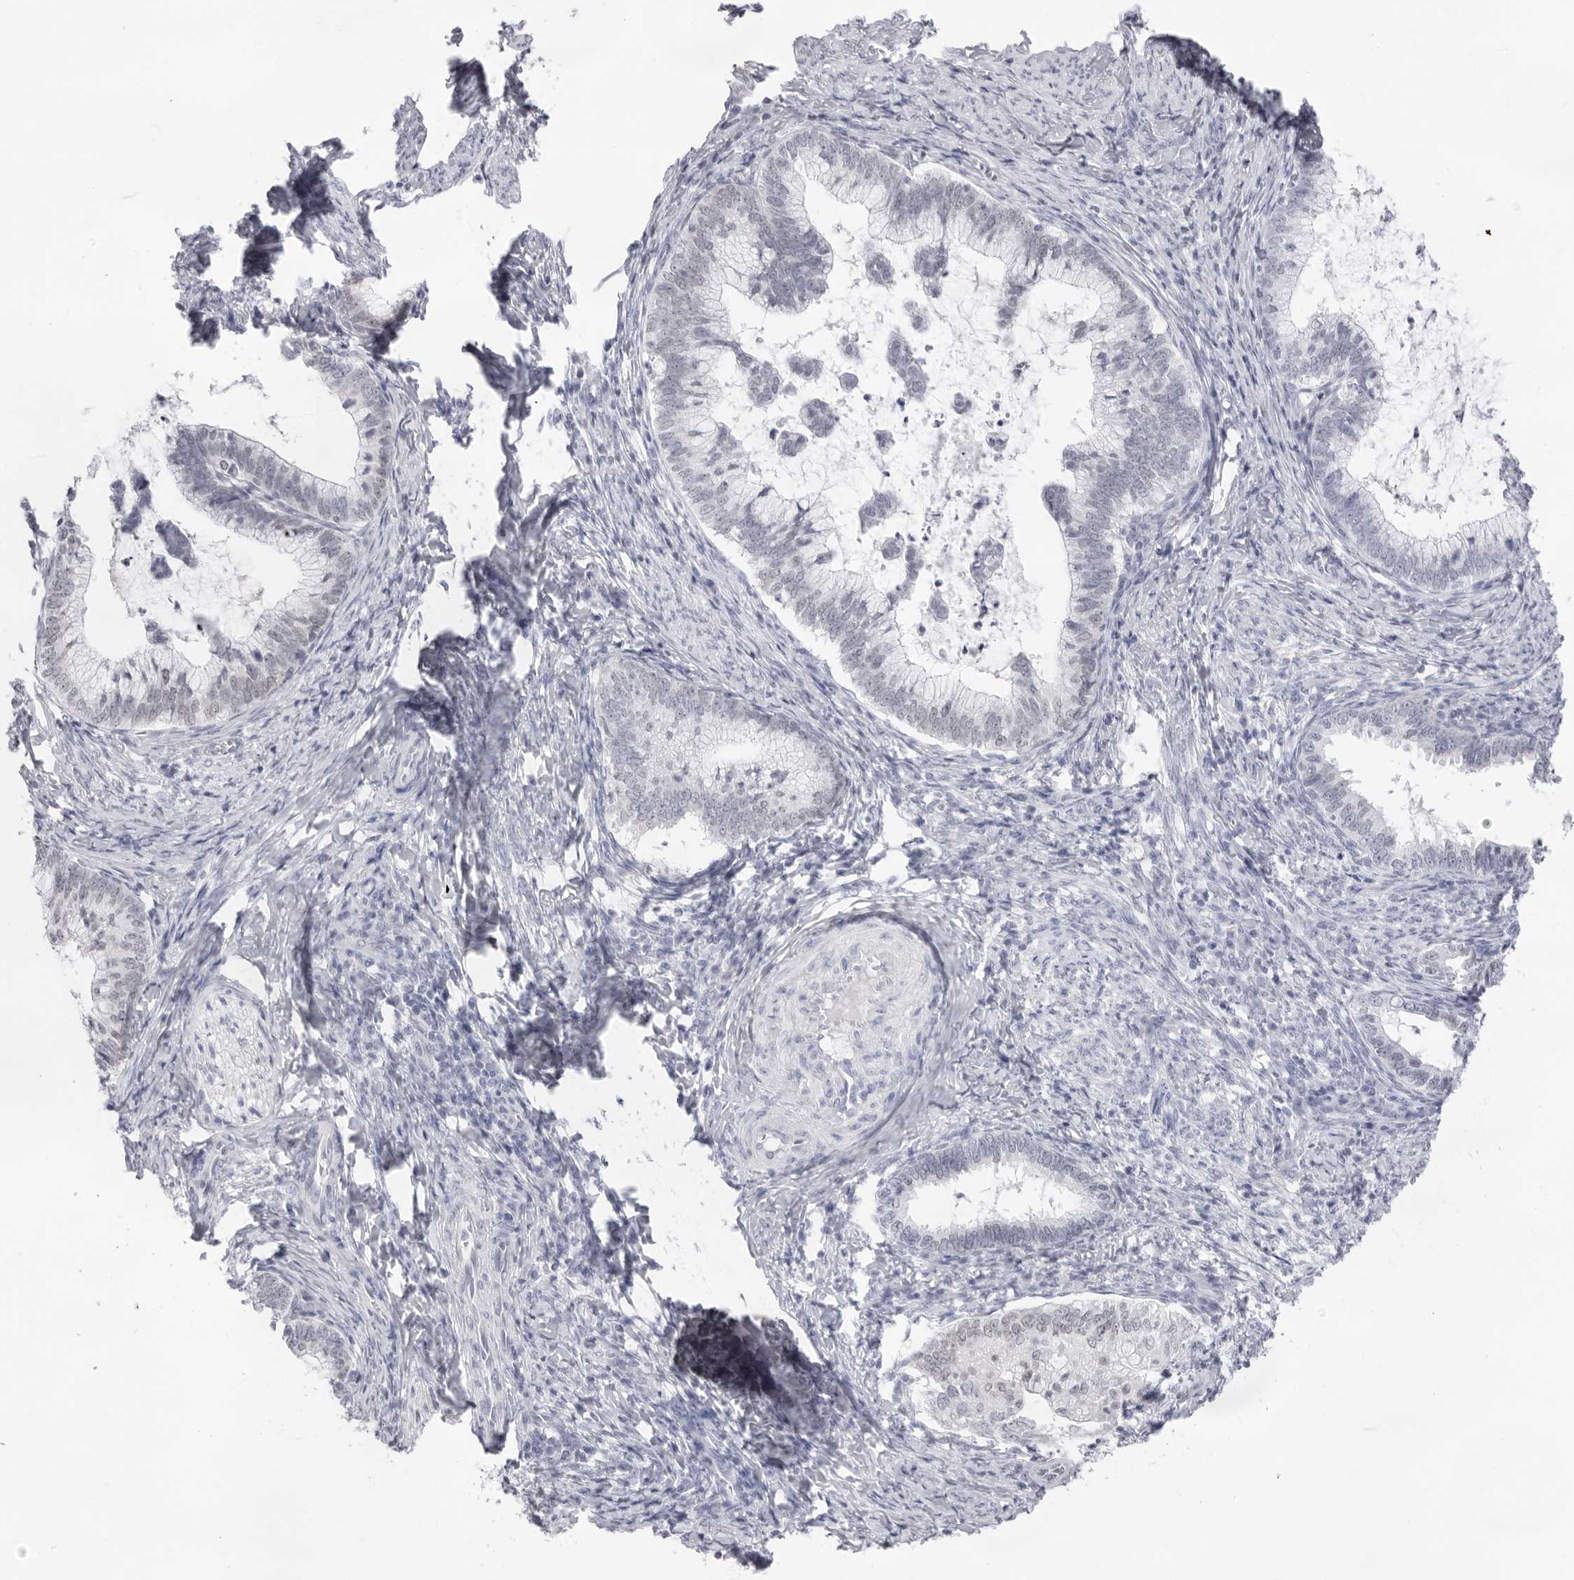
{"staining": {"intensity": "negative", "quantity": "none", "location": "none"}, "tissue": "cervical cancer", "cell_type": "Tumor cells", "image_type": "cancer", "snomed": [{"axis": "morphology", "description": "Adenocarcinoma, NOS"}, {"axis": "topography", "description": "Cervix"}], "caption": "Photomicrograph shows no significant protein expression in tumor cells of cervical cancer (adenocarcinoma). (DAB (3,3'-diaminobenzidine) immunohistochemistry (IHC), high magnification).", "gene": "FDPS", "patient": {"sex": "female", "age": 36}}